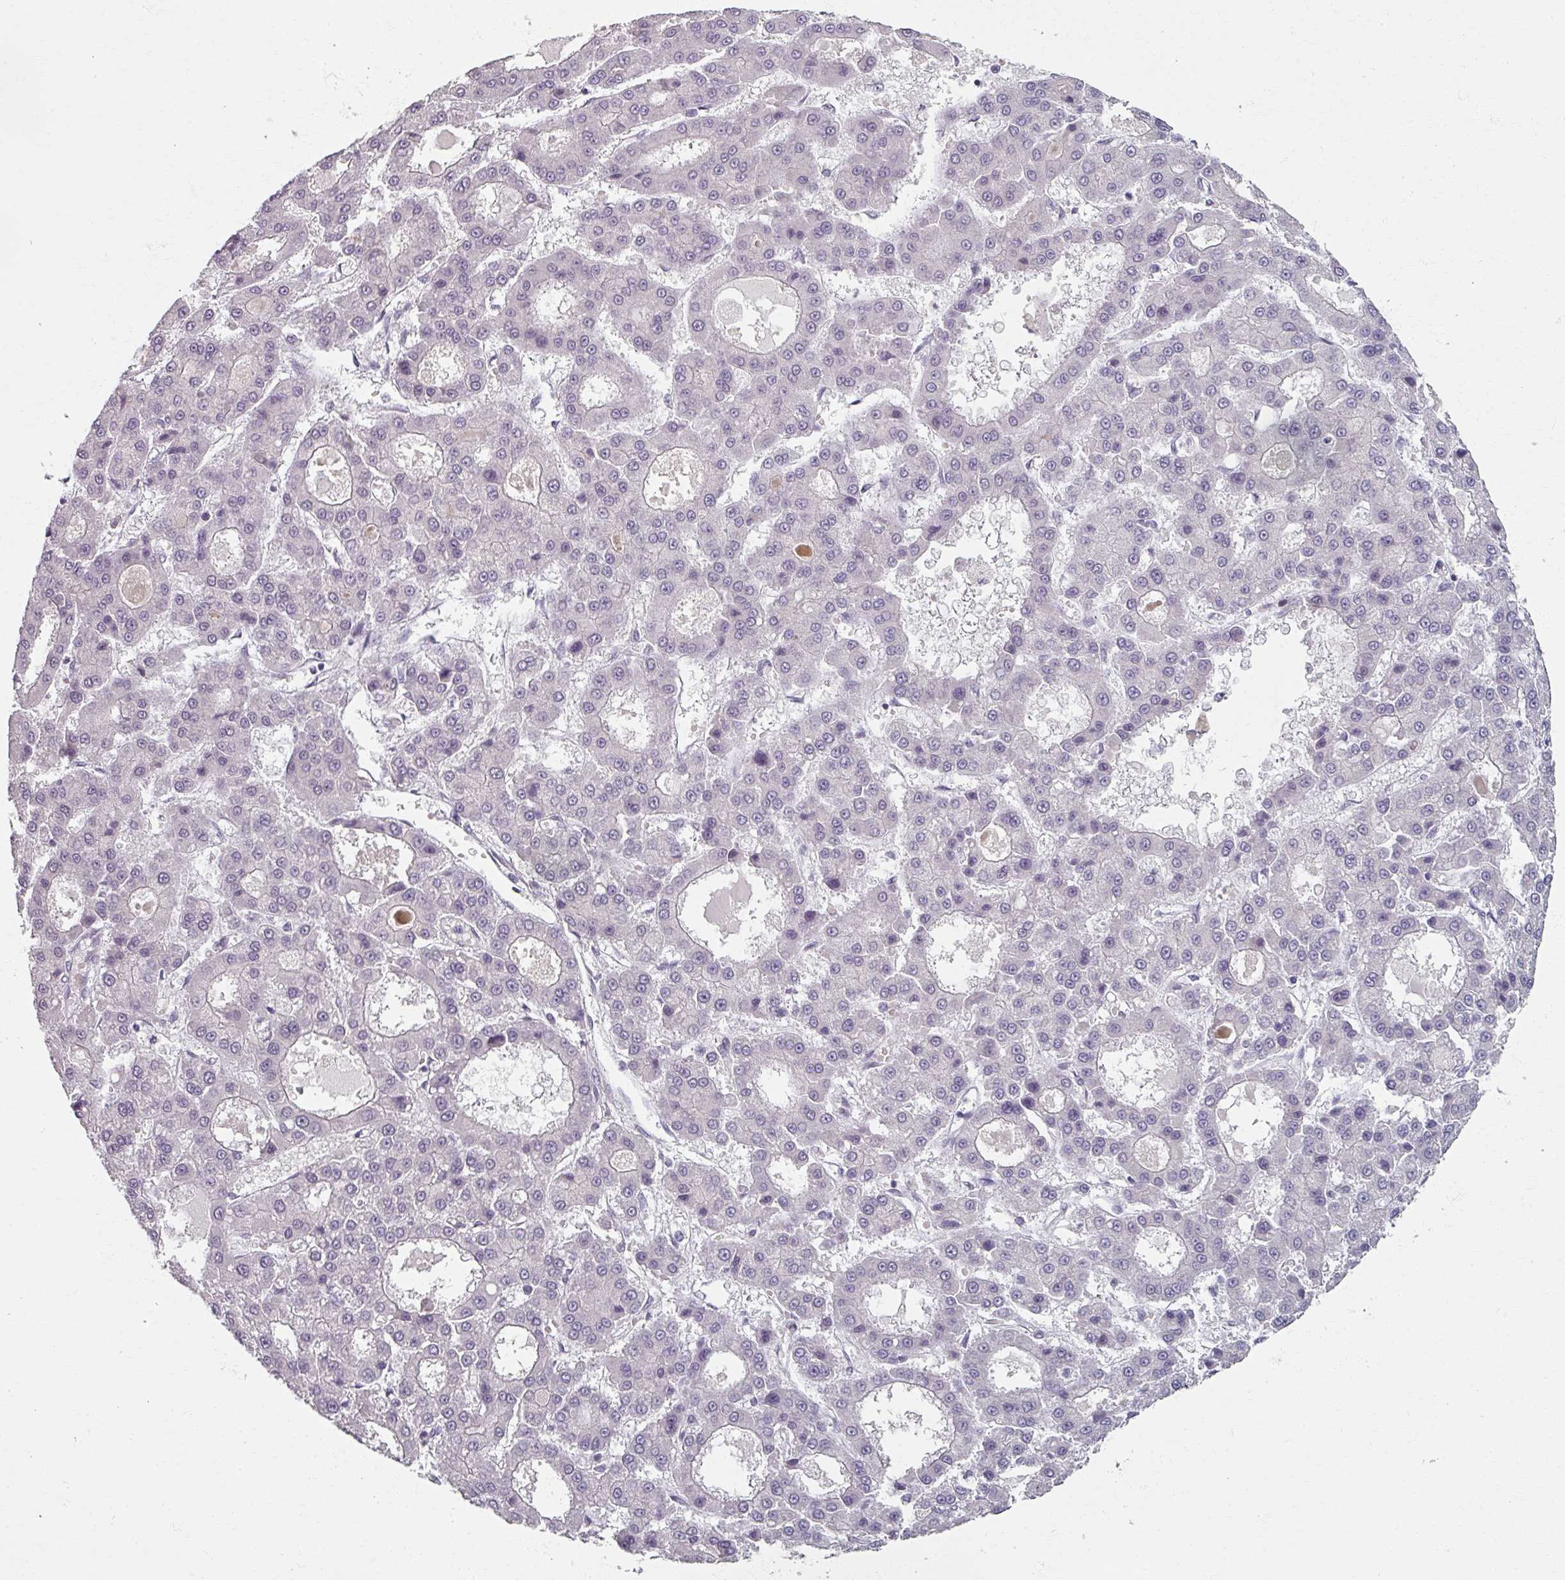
{"staining": {"intensity": "negative", "quantity": "none", "location": "none"}, "tissue": "liver cancer", "cell_type": "Tumor cells", "image_type": "cancer", "snomed": [{"axis": "morphology", "description": "Carcinoma, Hepatocellular, NOS"}, {"axis": "topography", "description": "Liver"}], "caption": "IHC of hepatocellular carcinoma (liver) exhibits no expression in tumor cells.", "gene": "RIPOR3", "patient": {"sex": "male", "age": 70}}